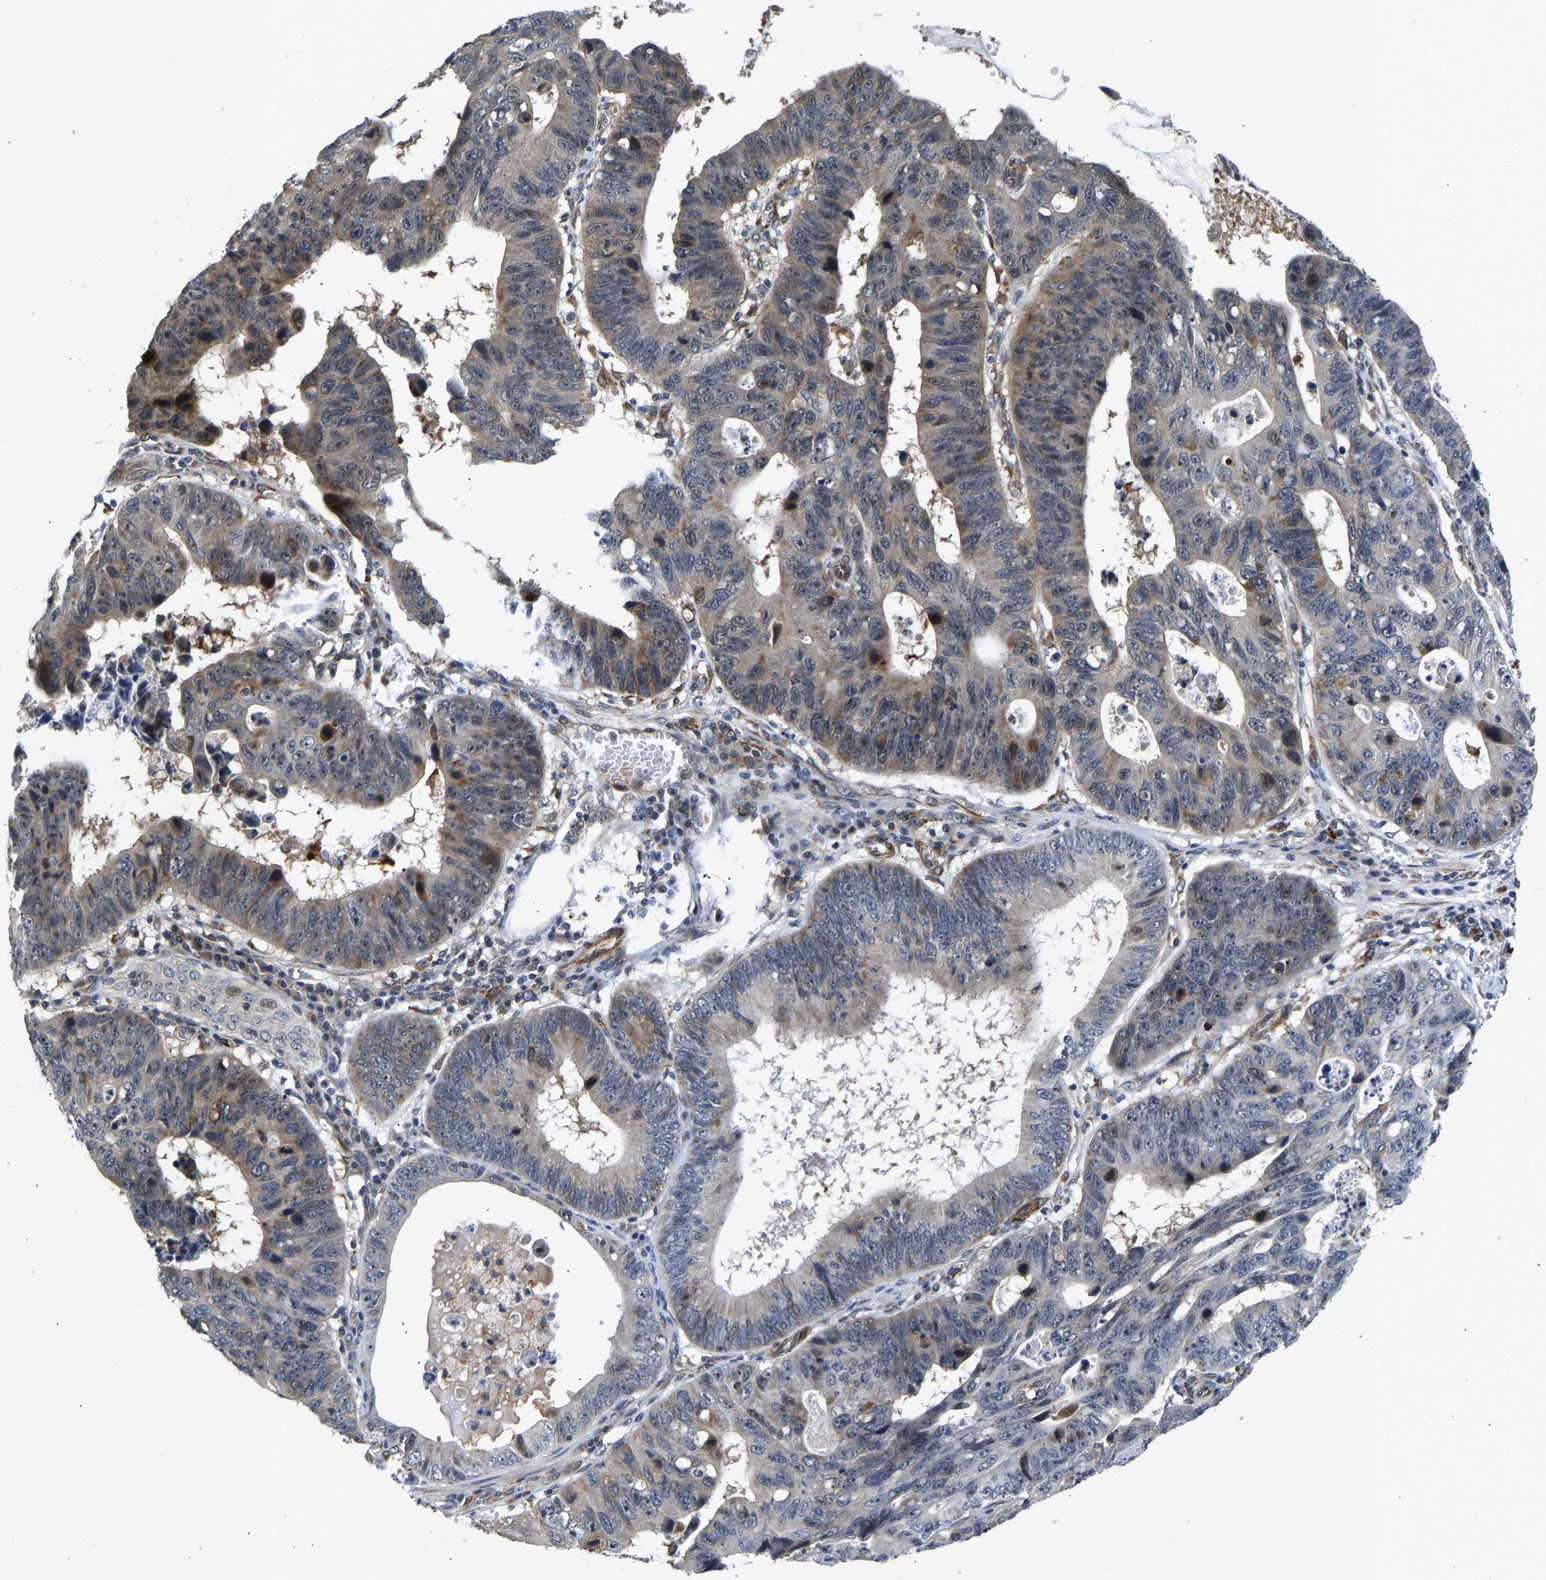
{"staining": {"intensity": "moderate", "quantity": "25%-75%", "location": "cytoplasmic/membranous,nuclear"}, "tissue": "stomach cancer", "cell_type": "Tumor cells", "image_type": "cancer", "snomed": [{"axis": "morphology", "description": "Adenocarcinoma, NOS"}, {"axis": "topography", "description": "Stomach"}], "caption": "Immunohistochemistry (DAB) staining of stomach adenocarcinoma exhibits moderate cytoplasmic/membranous and nuclear protein staining in approximately 25%-75% of tumor cells.", "gene": "RESF1", "patient": {"sex": "male", "age": 59}}